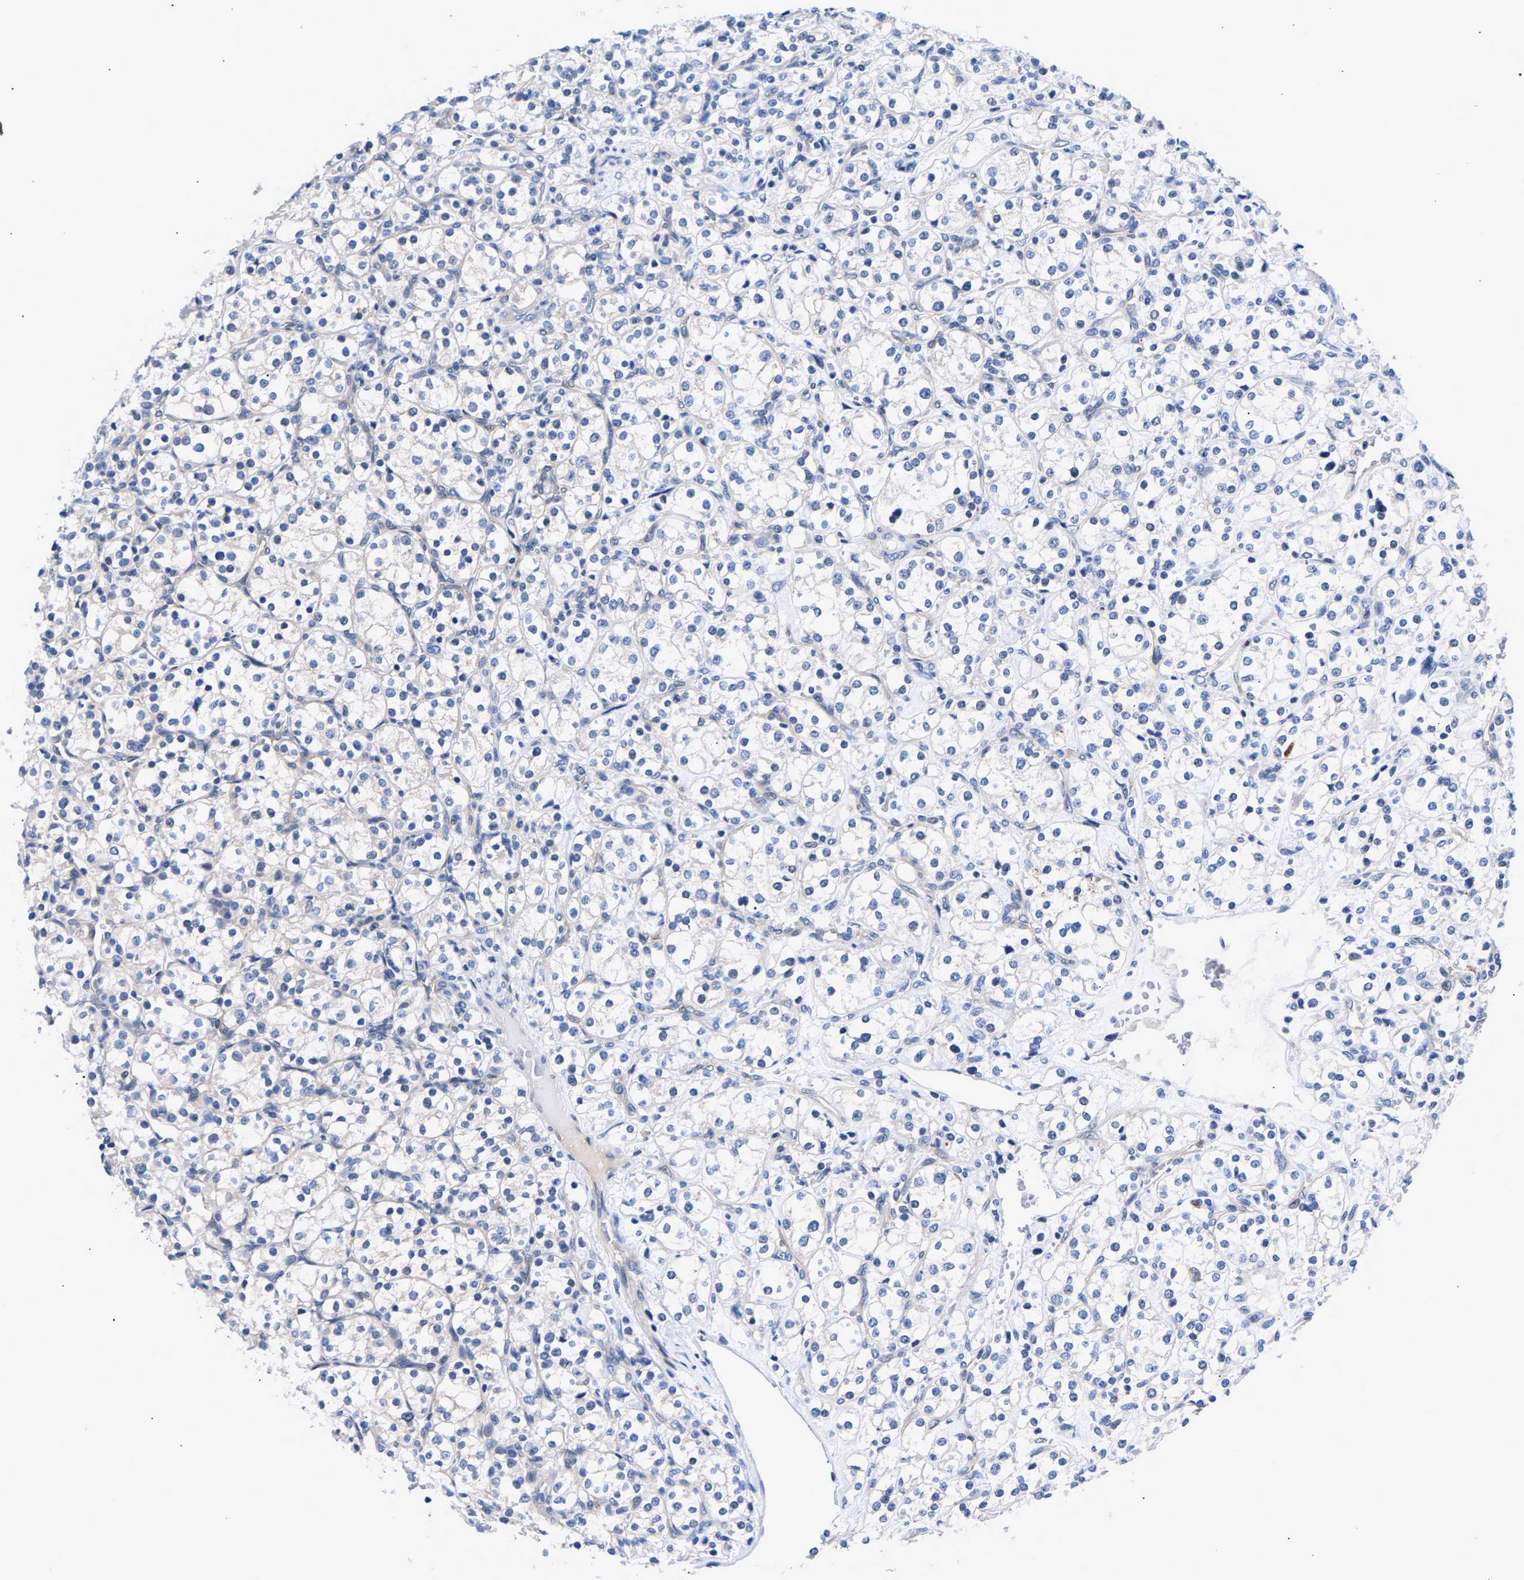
{"staining": {"intensity": "negative", "quantity": "none", "location": "none"}, "tissue": "renal cancer", "cell_type": "Tumor cells", "image_type": "cancer", "snomed": [{"axis": "morphology", "description": "Adenocarcinoma, NOS"}, {"axis": "topography", "description": "Kidney"}], "caption": "DAB immunohistochemical staining of renal cancer demonstrates no significant expression in tumor cells.", "gene": "P2RY4", "patient": {"sex": "male", "age": 77}}